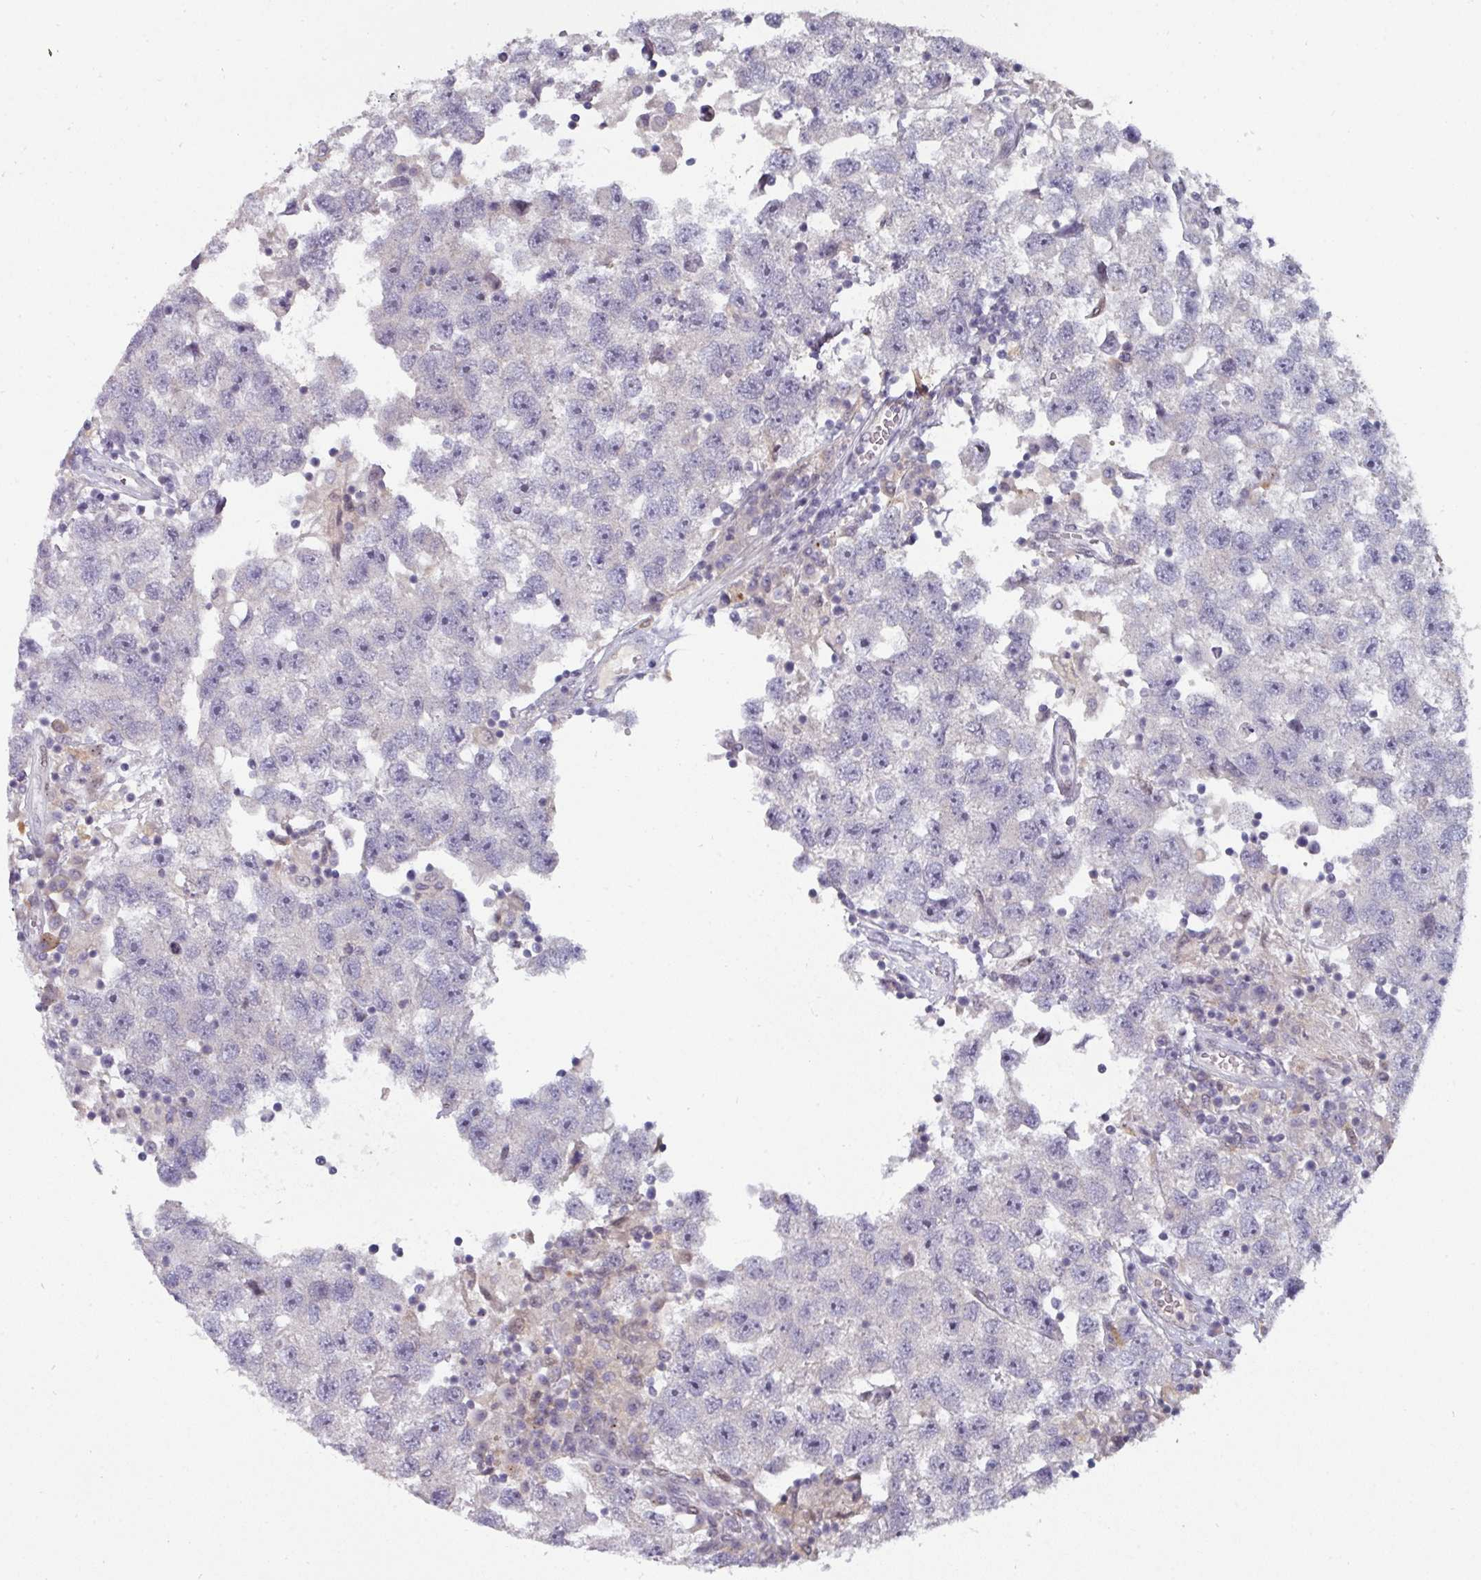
{"staining": {"intensity": "negative", "quantity": "none", "location": "none"}, "tissue": "testis cancer", "cell_type": "Tumor cells", "image_type": "cancer", "snomed": [{"axis": "morphology", "description": "Seminoma, NOS"}, {"axis": "topography", "description": "Testis"}], "caption": "Protein analysis of testis cancer (seminoma) reveals no significant positivity in tumor cells. (DAB IHC with hematoxylin counter stain).", "gene": "SWSAP1", "patient": {"sex": "male", "age": 26}}